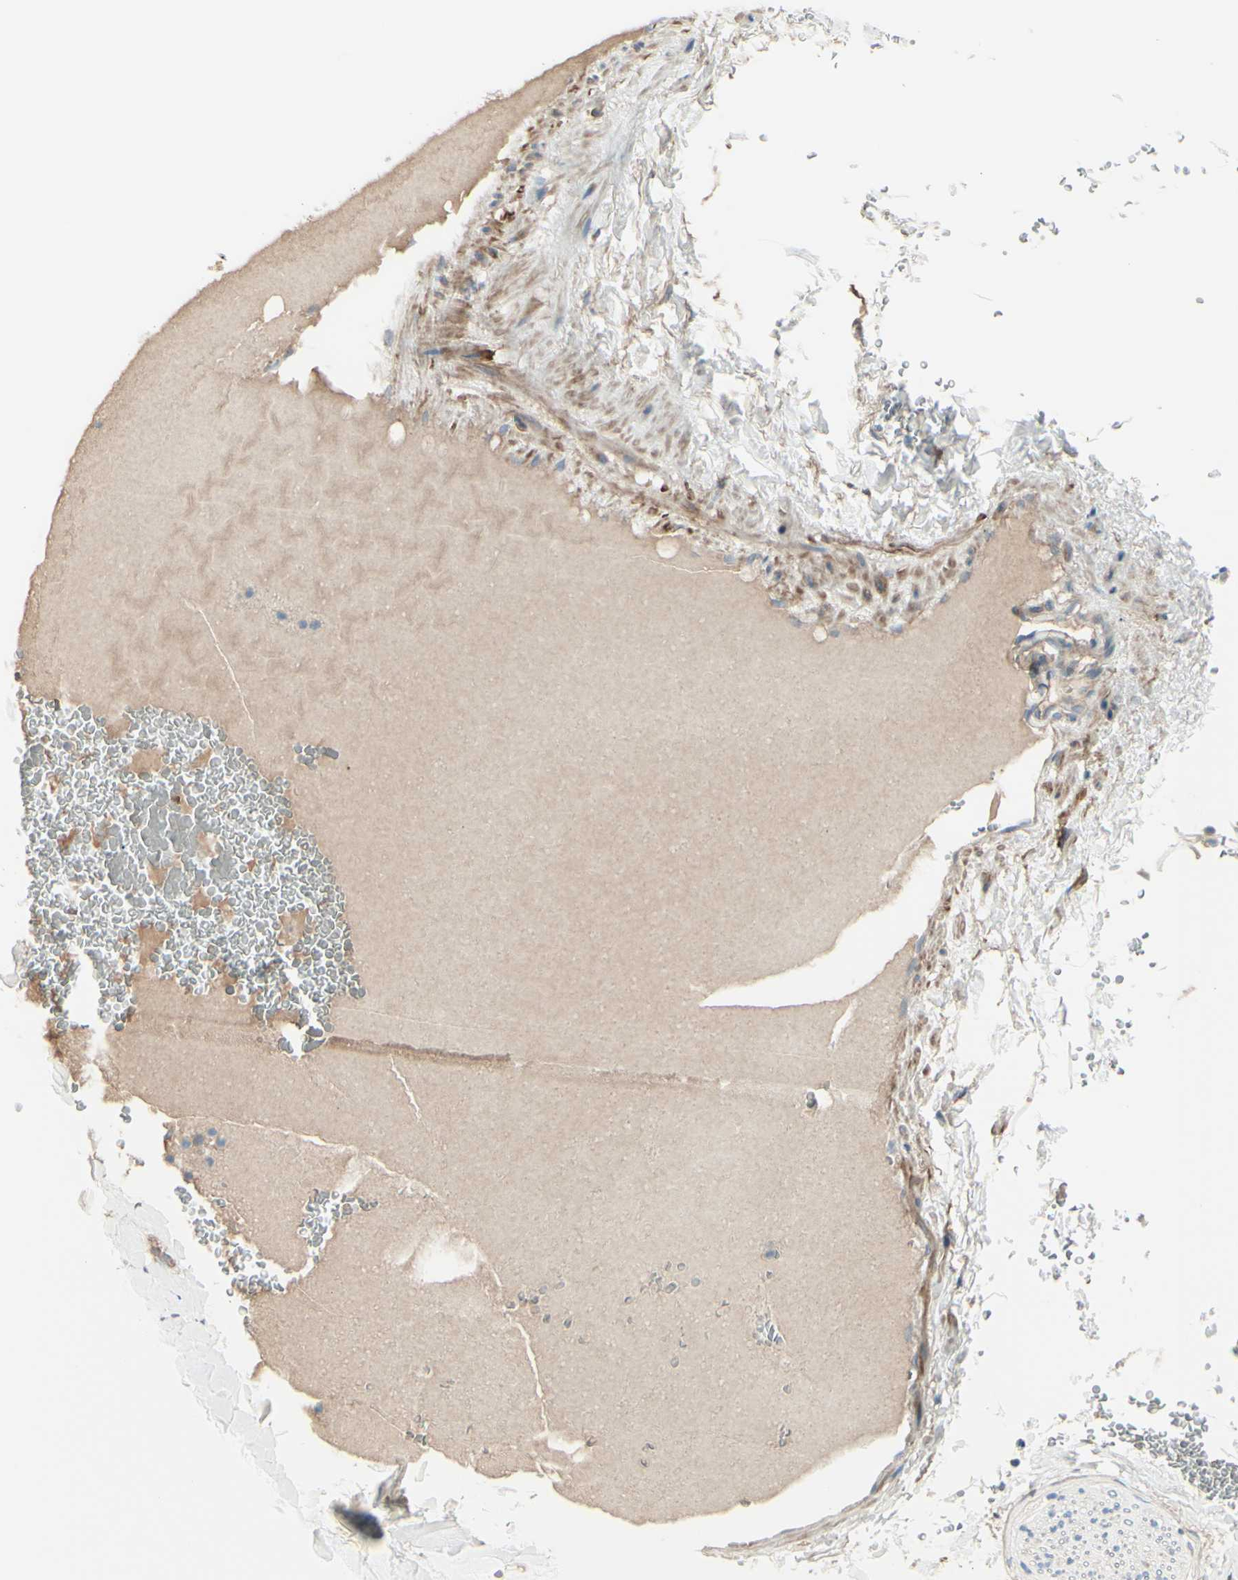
{"staining": {"intensity": "weak", "quantity": ">75%", "location": "cytoplasmic/membranous"}, "tissue": "adipose tissue", "cell_type": "Adipocytes", "image_type": "normal", "snomed": [{"axis": "morphology", "description": "Normal tissue, NOS"}, {"axis": "topography", "description": "Peripheral nerve tissue"}], "caption": "Protein staining by immunohistochemistry reveals weak cytoplasmic/membranous expression in approximately >75% of adipocytes in normal adipose tissue. The protein of interest is shown in brown color, while the nuclei are stained blue.", "gene": "PCDHGA10", "patient": {"sex": "male", "age": 70}}